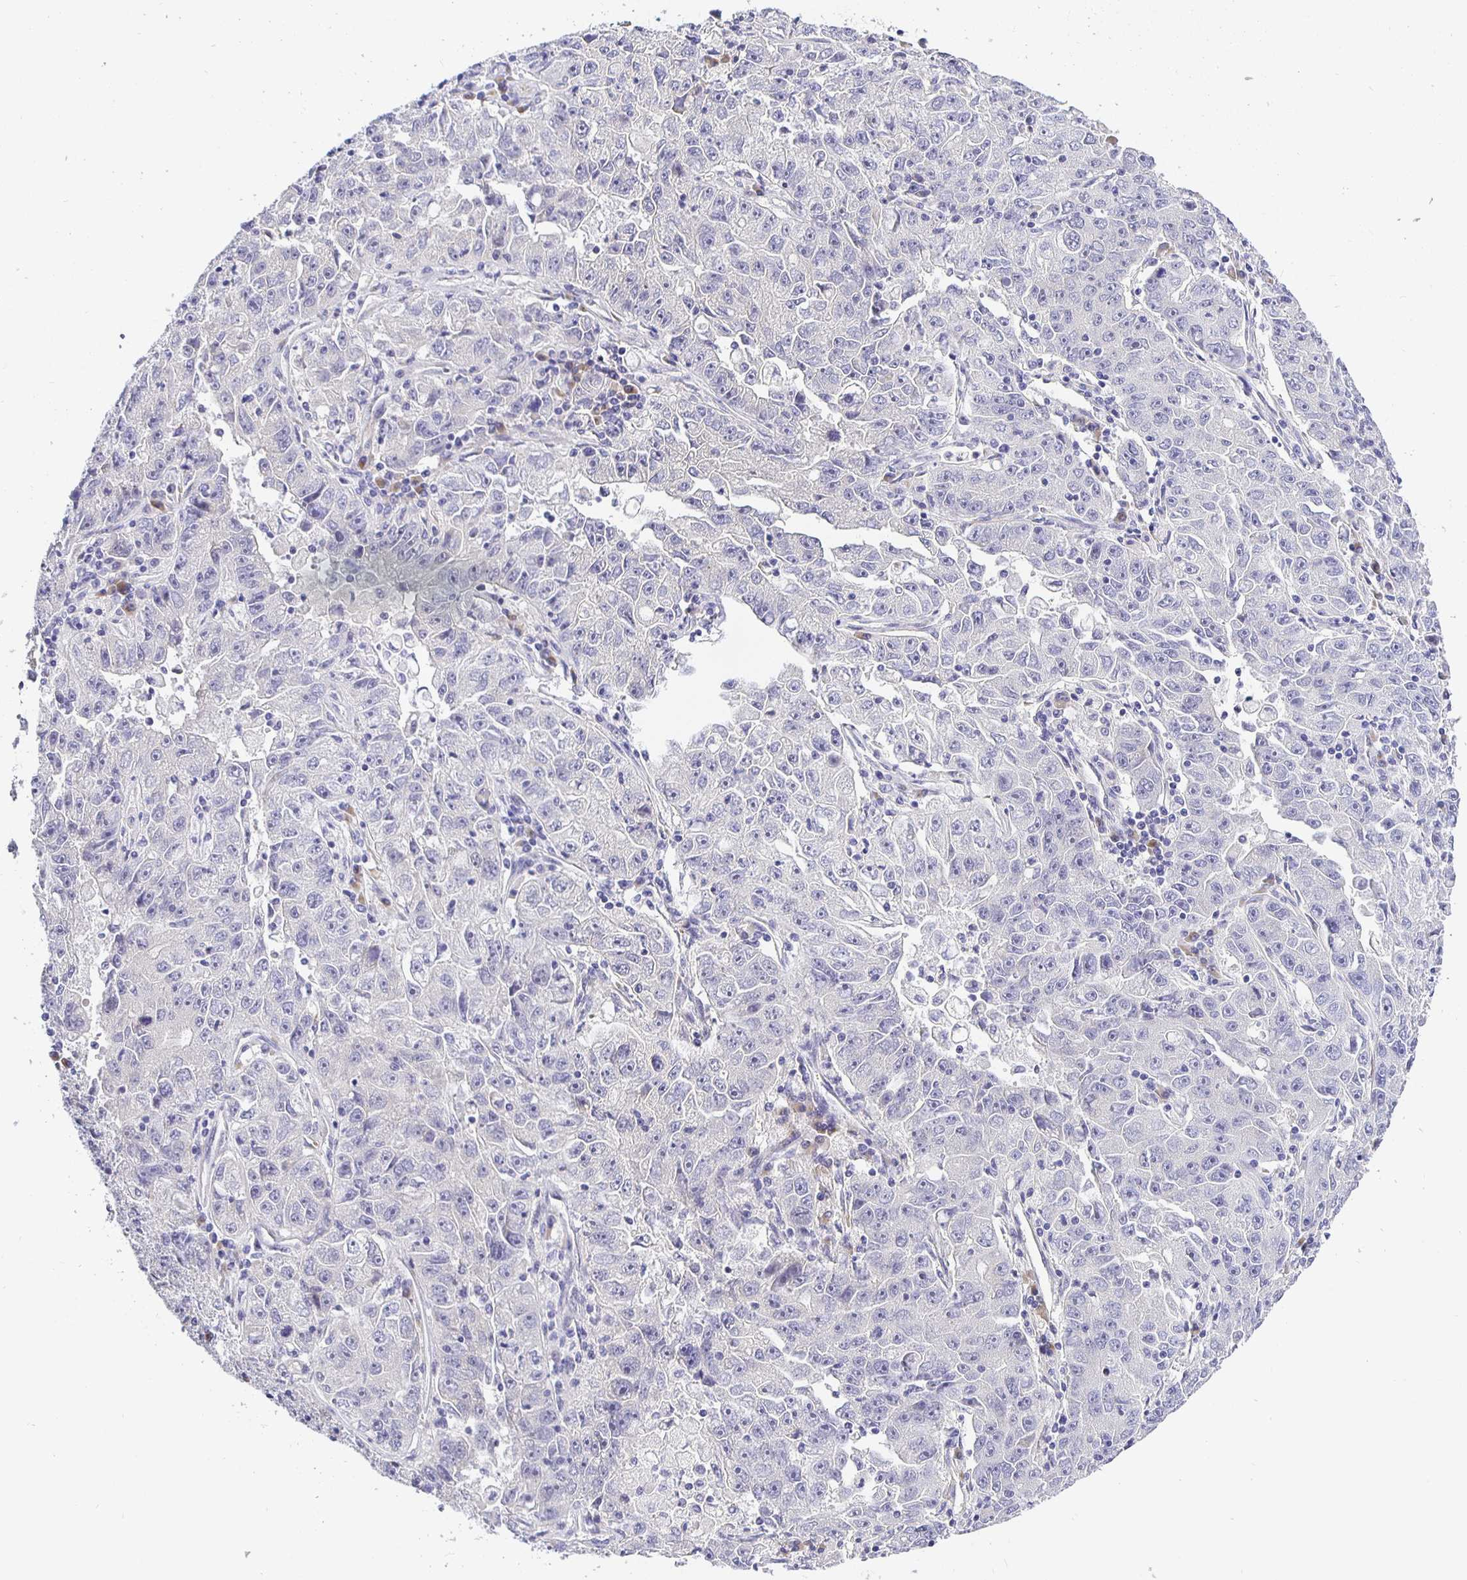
{"staining": {"intensity": "negative", "quantity": "none", "location": "none"}, "tissue": "lung cancer", "cell_type": "Tumor cells", "image_type": "cancer", "snomed": [{"axis": "morphology", "description": "Normal morphology"}, {"axis": "morphology", "description": "Adenocarcinoma, NOS"}, {"axis": "topography", "description": "Lymph node"}, {"axis": "topography", "description": "Lung"}], "caption": "Lung adenocarcinoma was stained to show a protein in brown. There is no significant staining in tumor cells.", "gene": "OPALIN", "patient": {"sex": "female", "age": 57}}